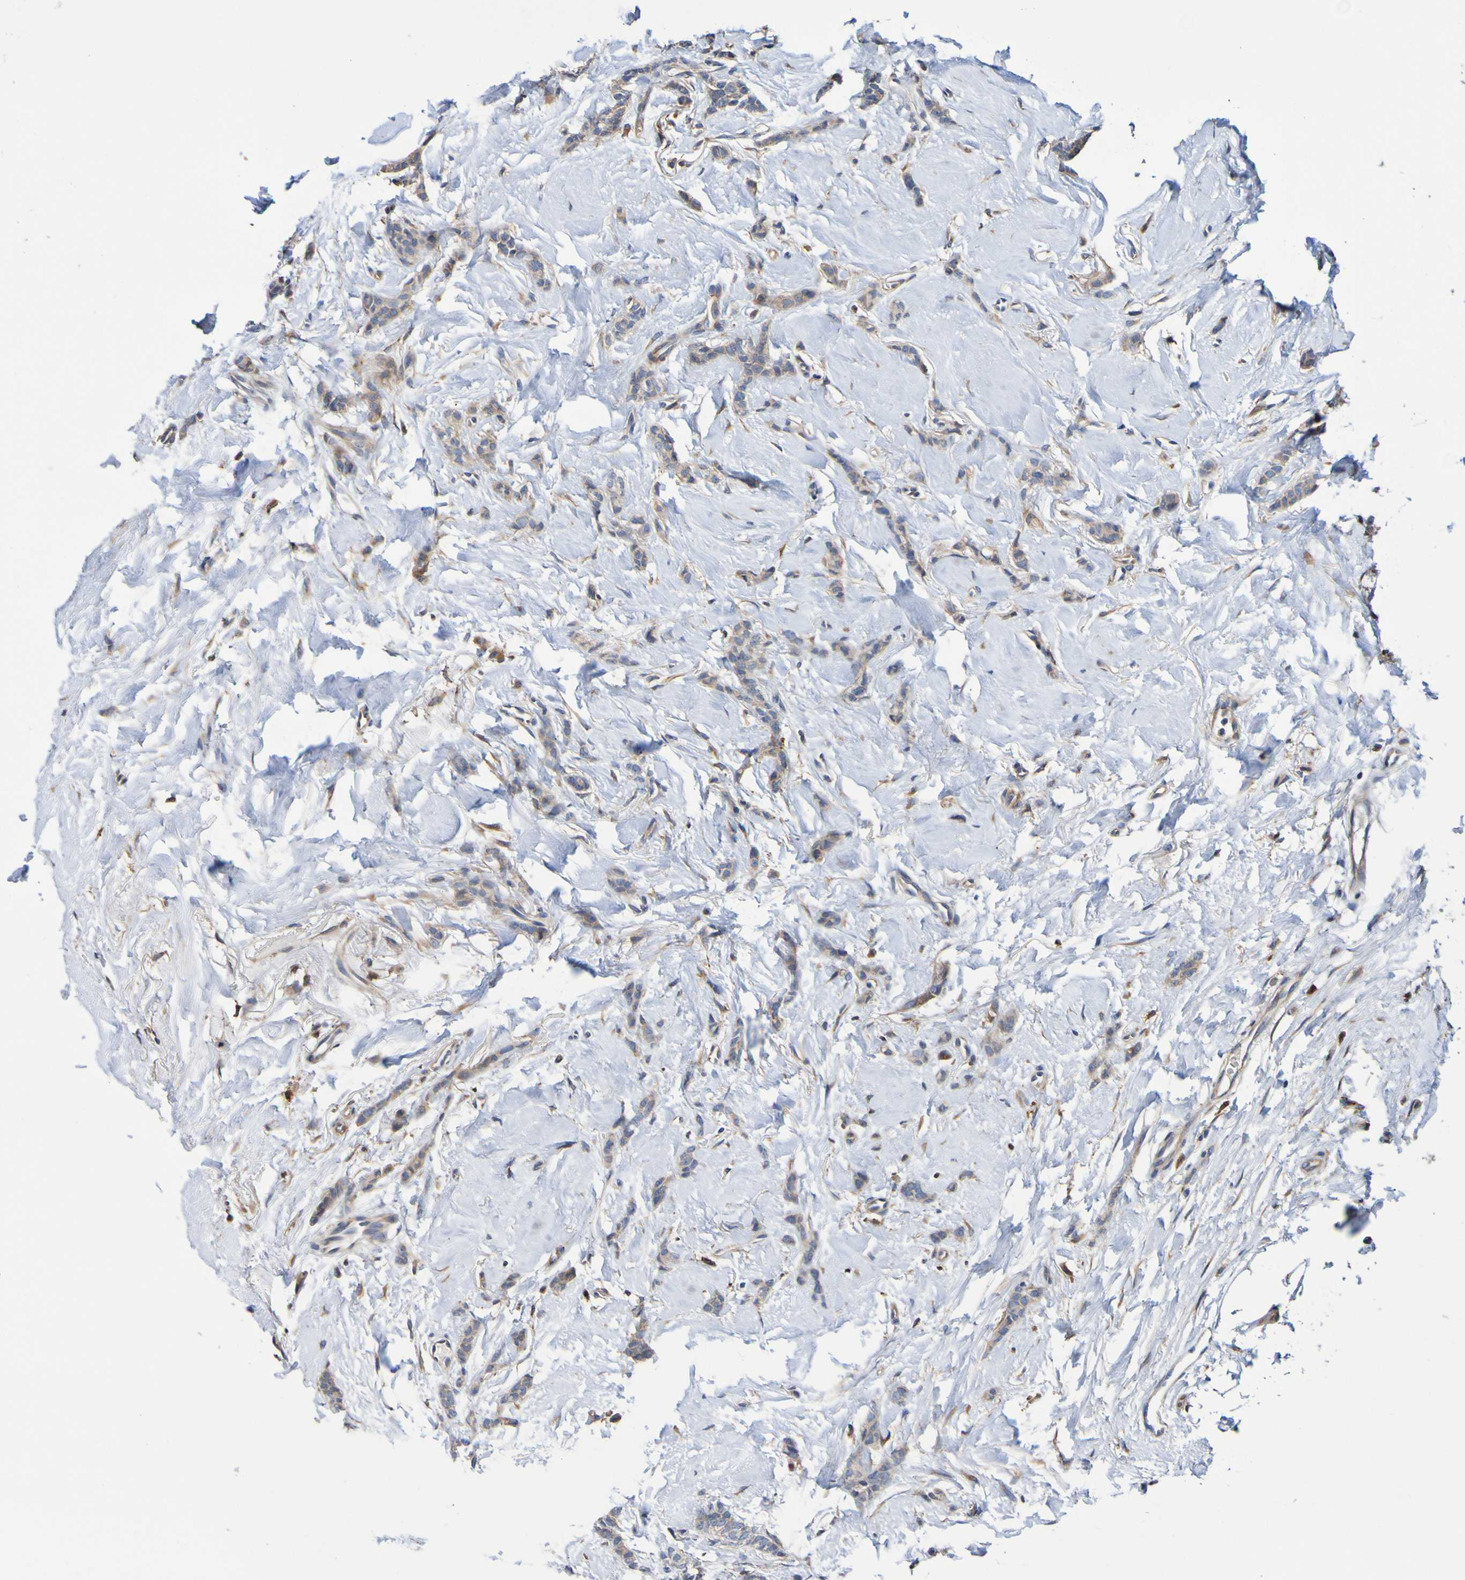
{"staining": {"intensity": "weak", "quantity": "25%-75%", "location": "cytoplasmic/membranous"}, "tissue": "breast cancer", "cell_type": "Tumor cells", "image_type": "cancer", "snomed": [{"axis": "morphology", "description": "Lobular carcinoma"}, {"axis": "topography", "description": "Skin"}, {"axis": "topography", "description": "Breast"}], "caption": "Tumor cells reveal low levels of weak cytoplasmic/membranous staining in approximately 25%-75% of cells in breast lobular carcinoma.", "gene": "METAP2", "patient": {"sex": "female", "age": 46}}